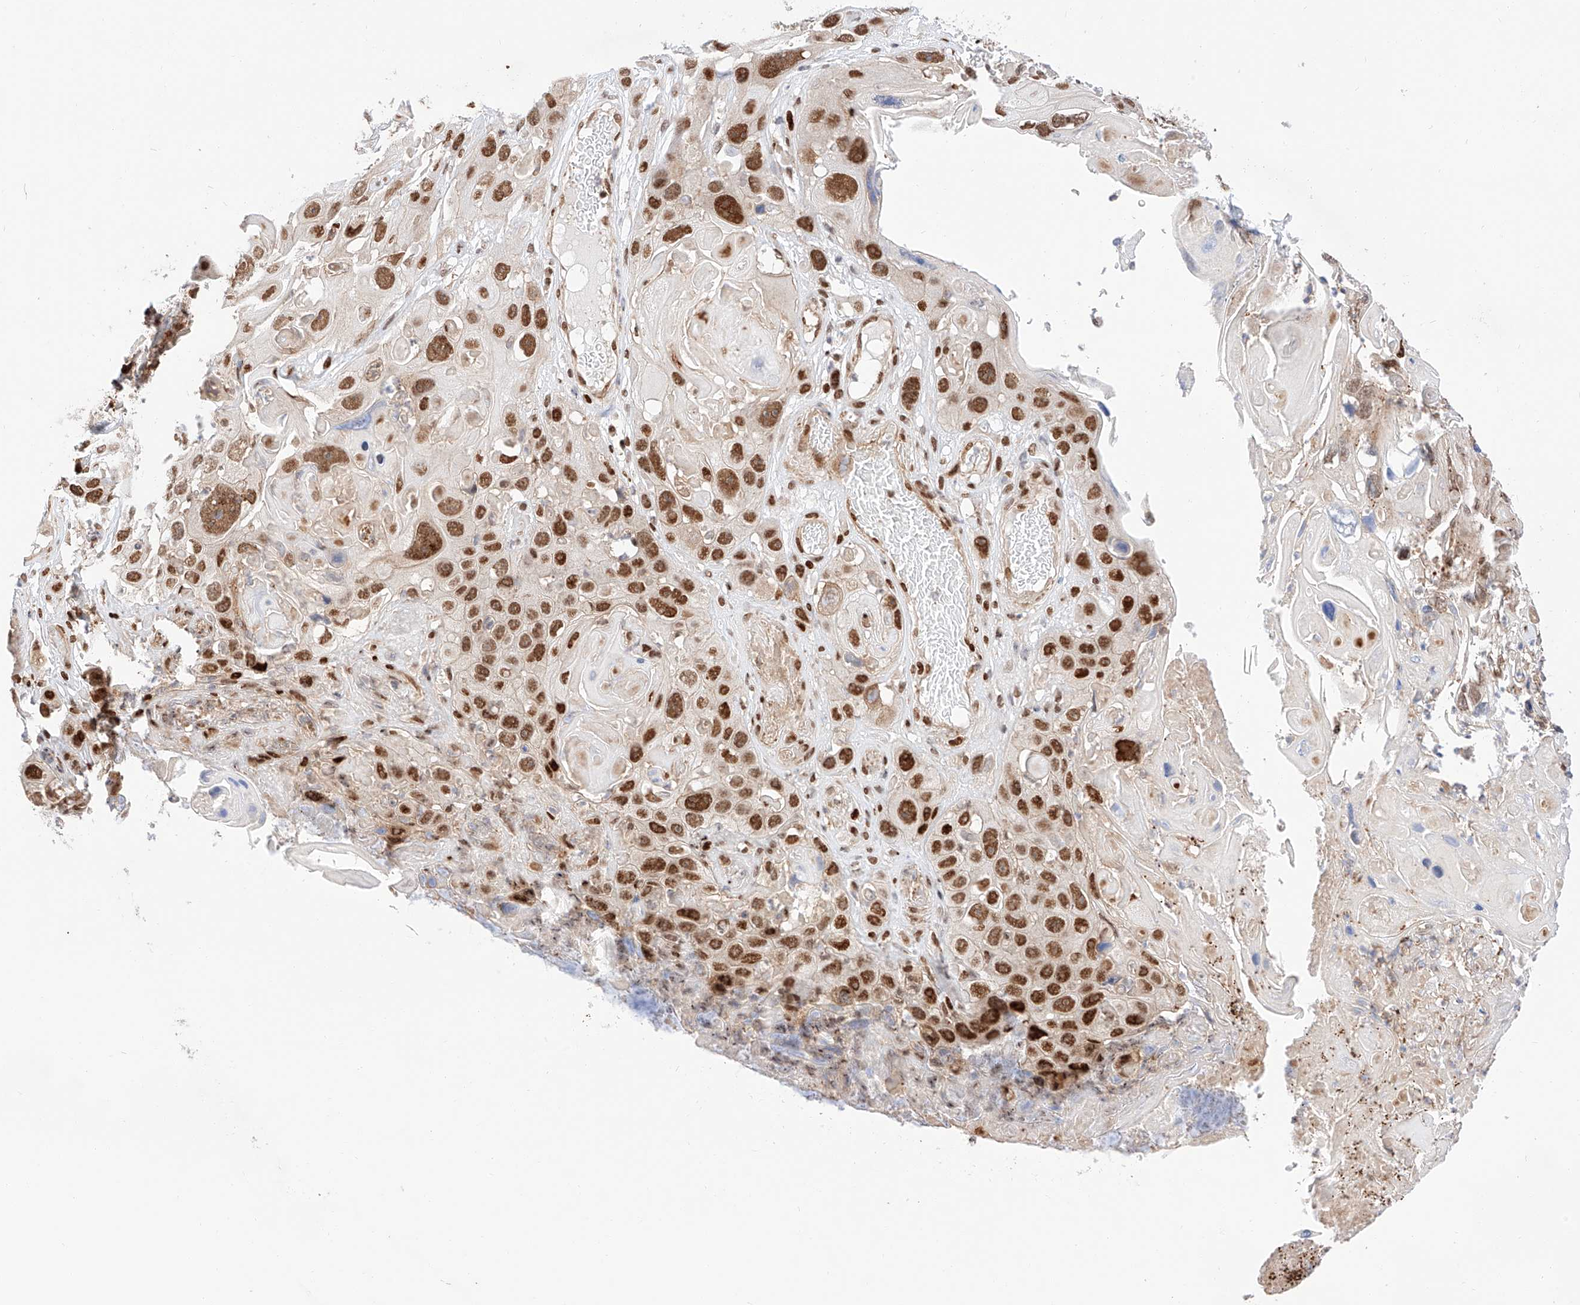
{"staining": {"intensity": "strong", "quantity": ">75%", "location": "nuclear"}, "tissue": "skin cancer", "cell_type": "Tumor cells", "image_type": "cancer", "snomed": [{"axis": "morphology", "description": "Squamous cell carcinoma, NOS"}, {"axis": "topography", "description": "Skin"}], "caption": "Strong nuclear expression is appreciated in approximately >75% of tumor cells in skin squamous cell carcinoma. (DAB IHC with brightfield microscopy, high magnification).", "gene": "HDAC9", "patient": {"sex": "male", "age": 55}}